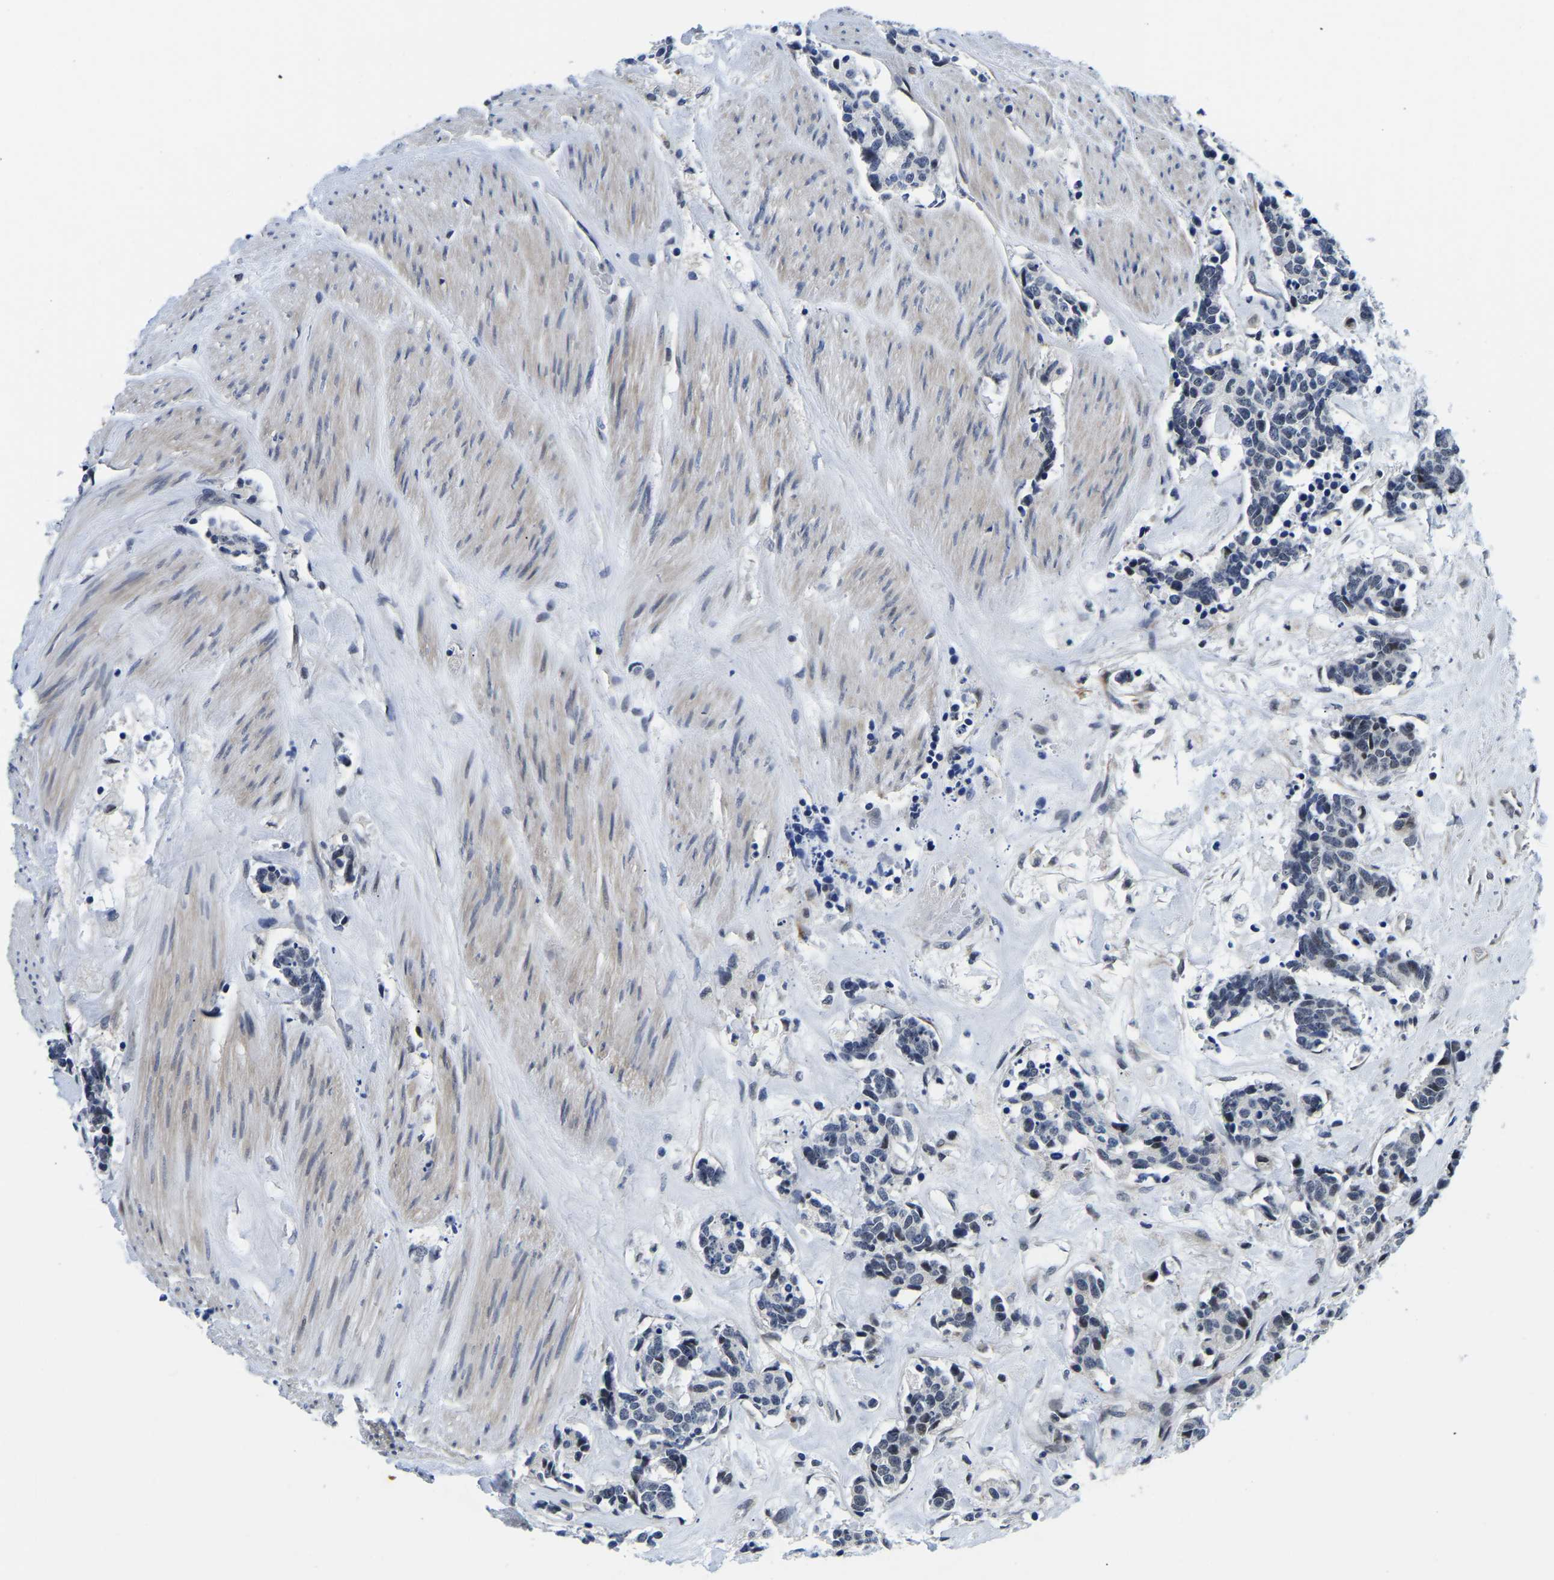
{"staining": {"intensity": "weak", "quantity": "<25%", "location": "nuclear"}, "tissue": "carcinoid", "cell_type": "Tumor cells", "image_type": "cancer", "snomed": [{"axis": "morphology", "description": "Carcinoma, NOS"}, {"axis": "morphology", "description": "Carcinoid, malignant, NOS"}, {"axis": "topography", "description": "Urinary bladder"}], "caption": "Protein analysis of carcinoid exhibits no significant expression in tumor cells. (Brightfield microscopy of DAB IHC at high magnification).", "gene": "POLDIP3", "patient": {"sex": "male", "age": 57}}